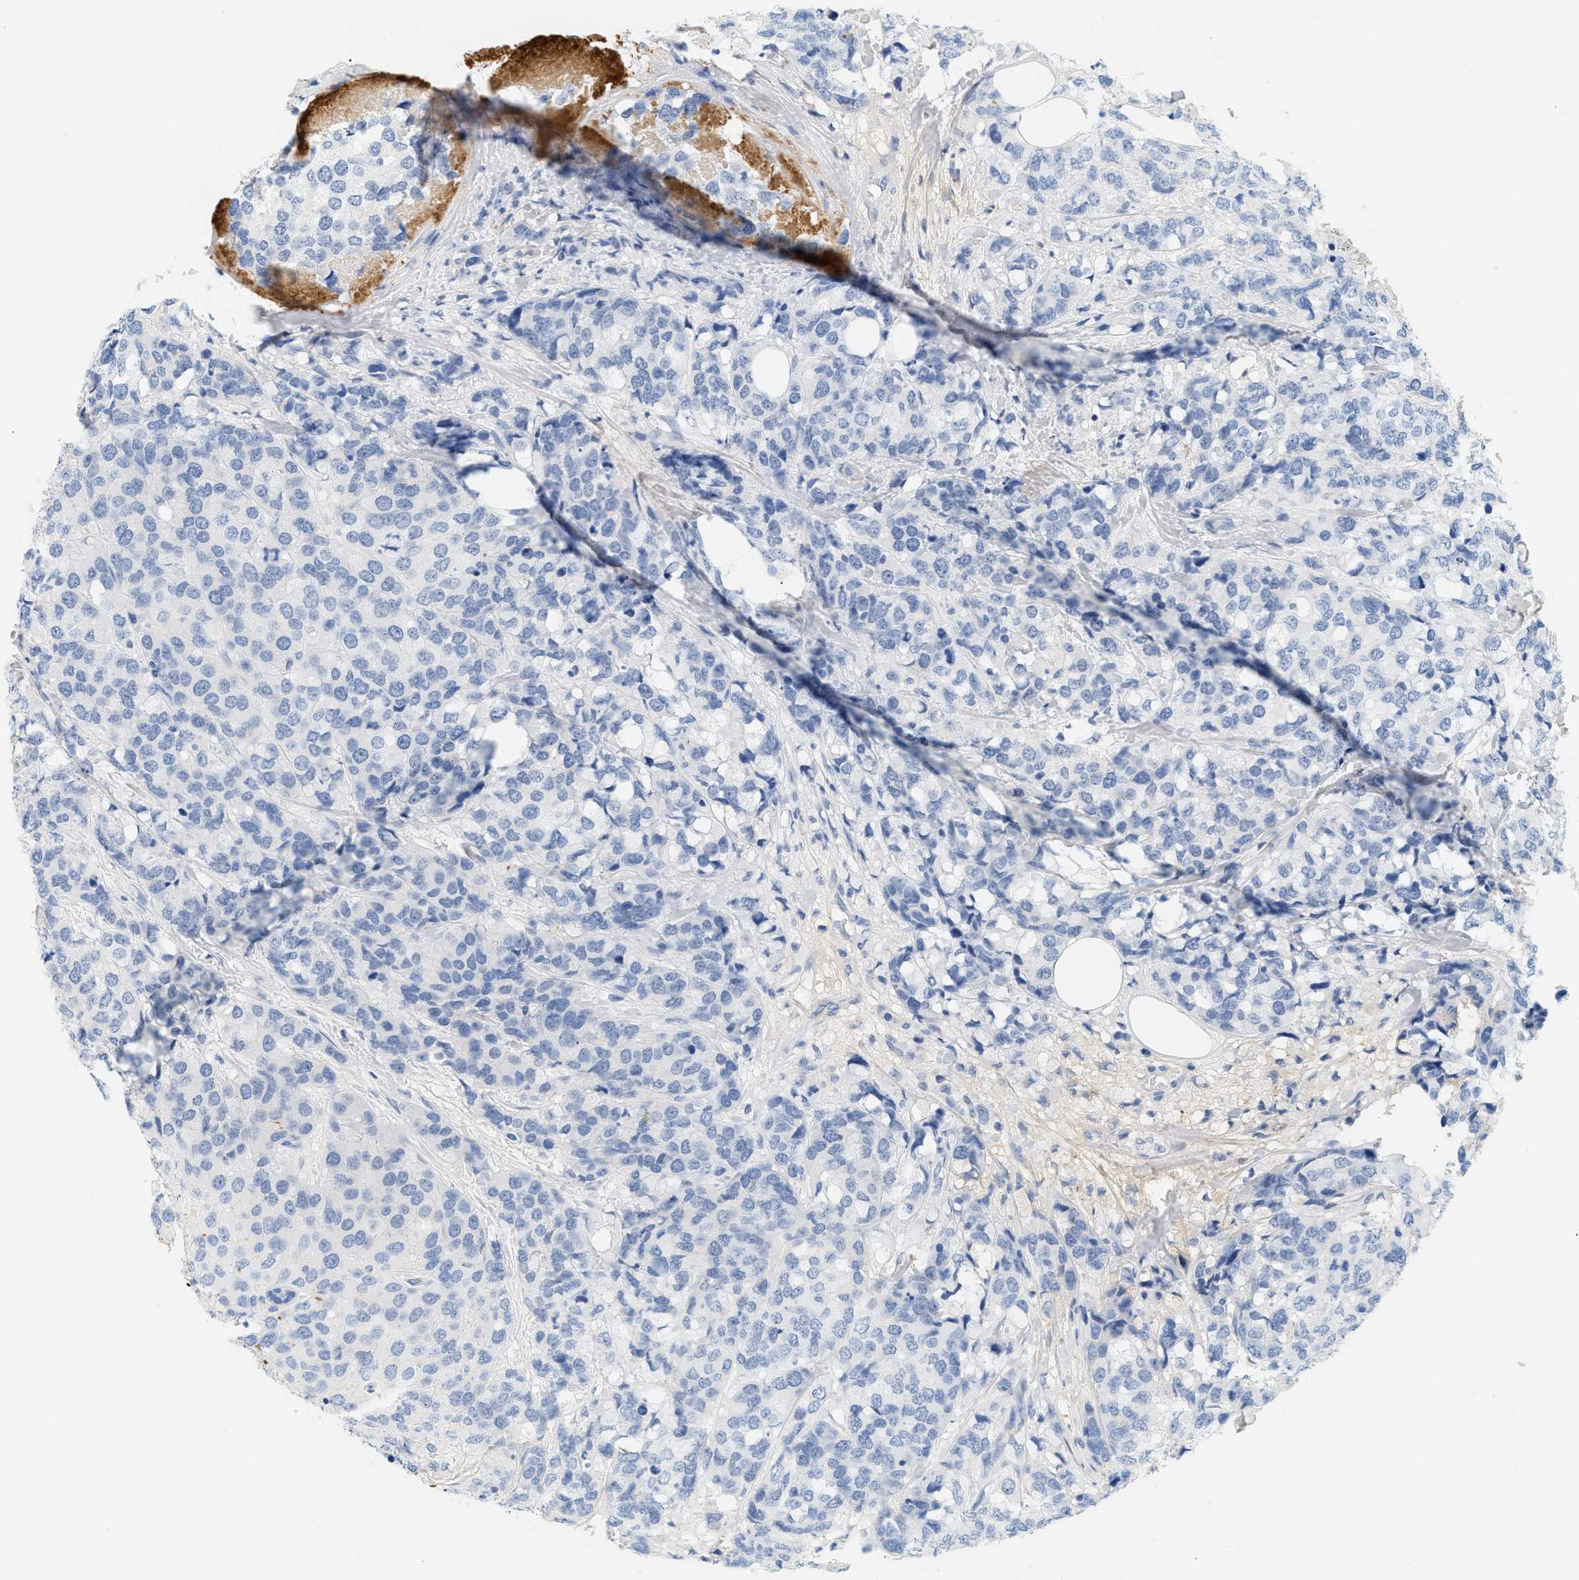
{"staining": {"intensity": "negative", "quantity": "none", "location": "none"}, "tissue": "breast cancer", "cell_type": "Tumor cells", "image_type": "cancer", "snomed": [{"axis": "morphology", "description": "Lobular carcinoma"}, {"axis": "topography", "description": "Breast"}], "caption": "Tumor cells are negative for protein expression in human breast lobular carcinoma. (Brightfield microscopy of DAB immunohistochemistry (IHC) at high magnification).", "gene": "CFH", "patient": {"sex": "female", "age": 59}}